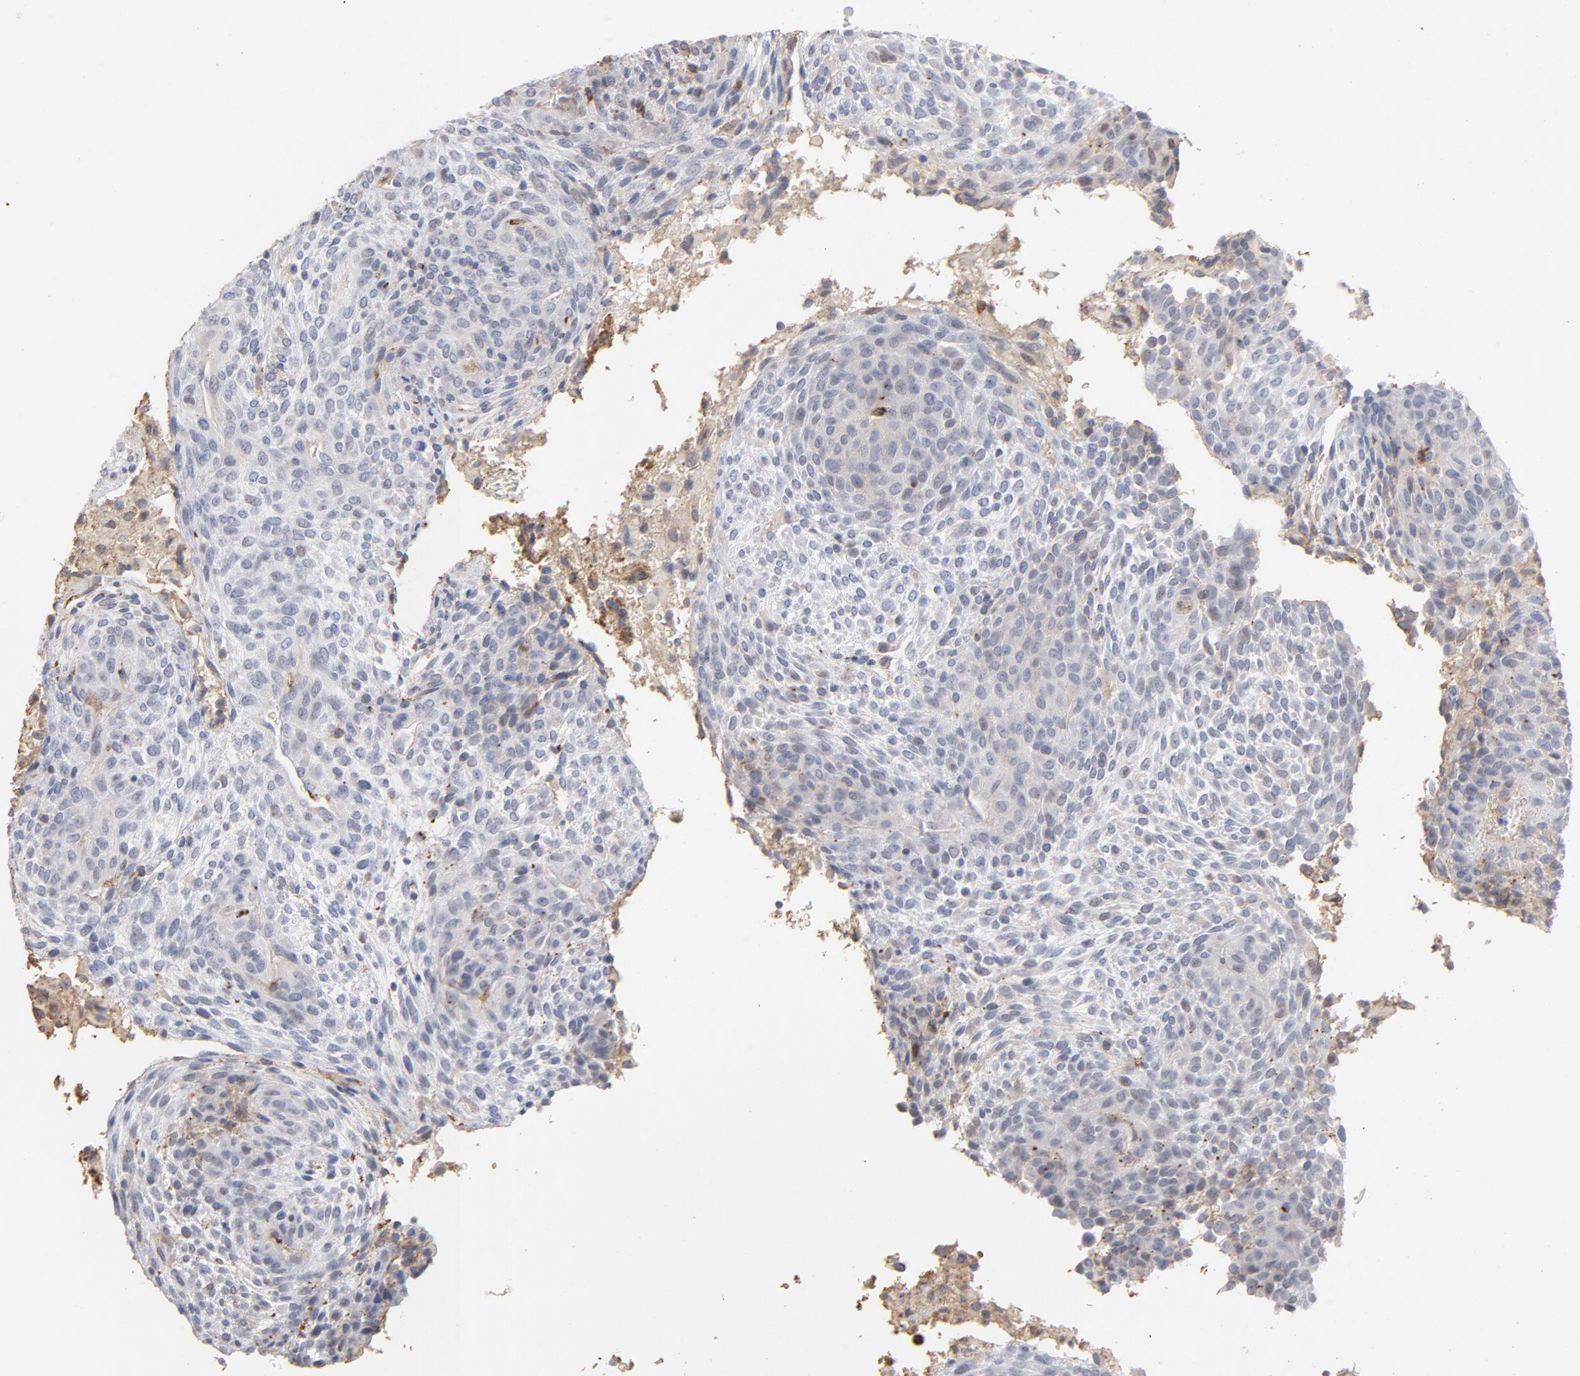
{"staining": {"intensity": "weak", "quantity": "25%-75%", "location": "cytoplasmic/membranous"}, "tissue": "glioma", "cell_type": "Tumor cells", "image_type": "cancer", "snomed": [{"axis": "morphology", "description": "Glioma, malignant, High grade"}, {"axis": "topography", "description": "Cerebral cortex"}], "caption": "An immunohistochemistry (IHC) histopathology image of neoplastic tissue is shown. Protein staining in brown shows weak cytoplasmic/membranous positivity in malignant high-grade glioma within tumor cells.", "gene": "PNMA1", "patient": {"sex": "female", "age": 55}}